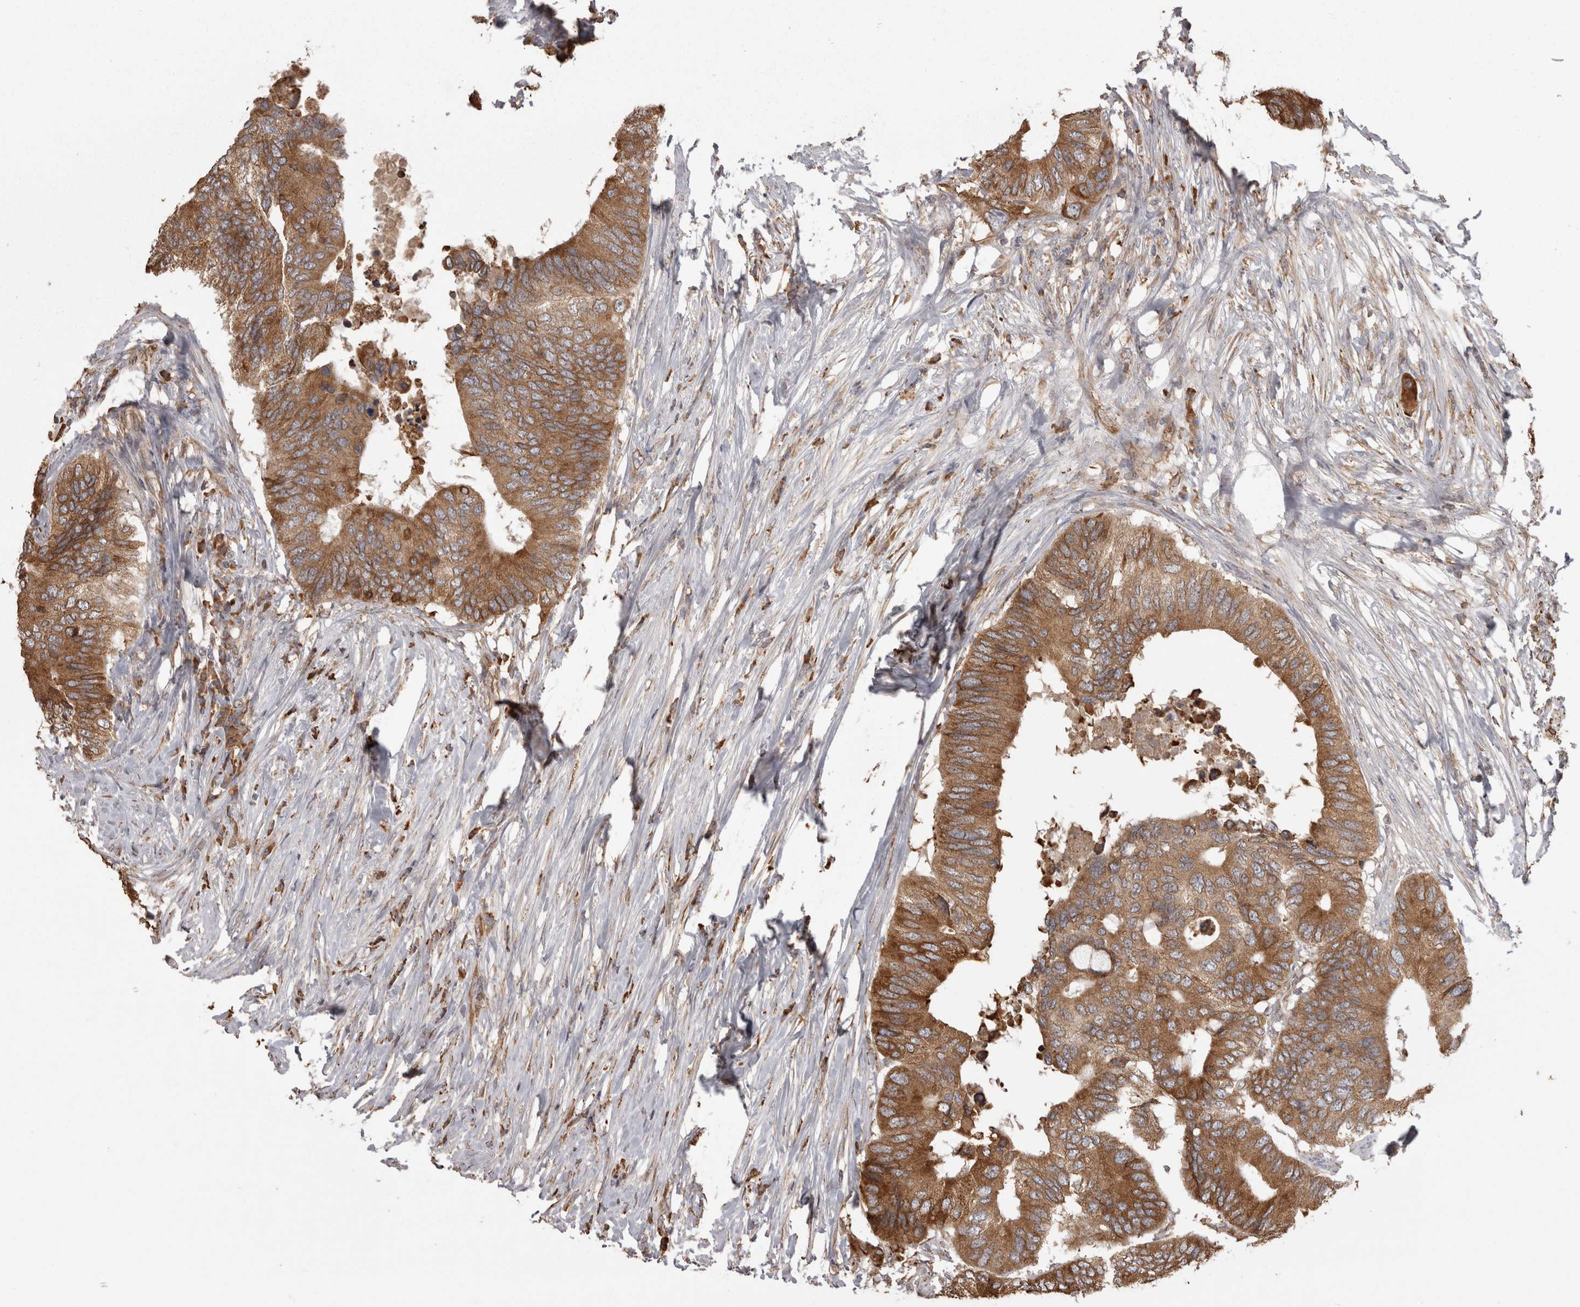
{"staining": {"intensity": "moderate", "quantity": ">75%", "location": "cytoplasmic/membranous"}, "tissue": "colorectal cancer", "cell_type": "Tumor cells", "image_type": "cancer", "snomed": [{"axis": "morphology", "description": "Adenocarcinoma, NOS"}, {"axis": "topography", "description": "Colon"}], "caption": "Moderate cytoplasmic/membranous positivity is identified in about >75% of tumor cells in adenocarcinoma (colorectal).", "gene": "PON2", "patient": {"sex": "male", "age": 71}}